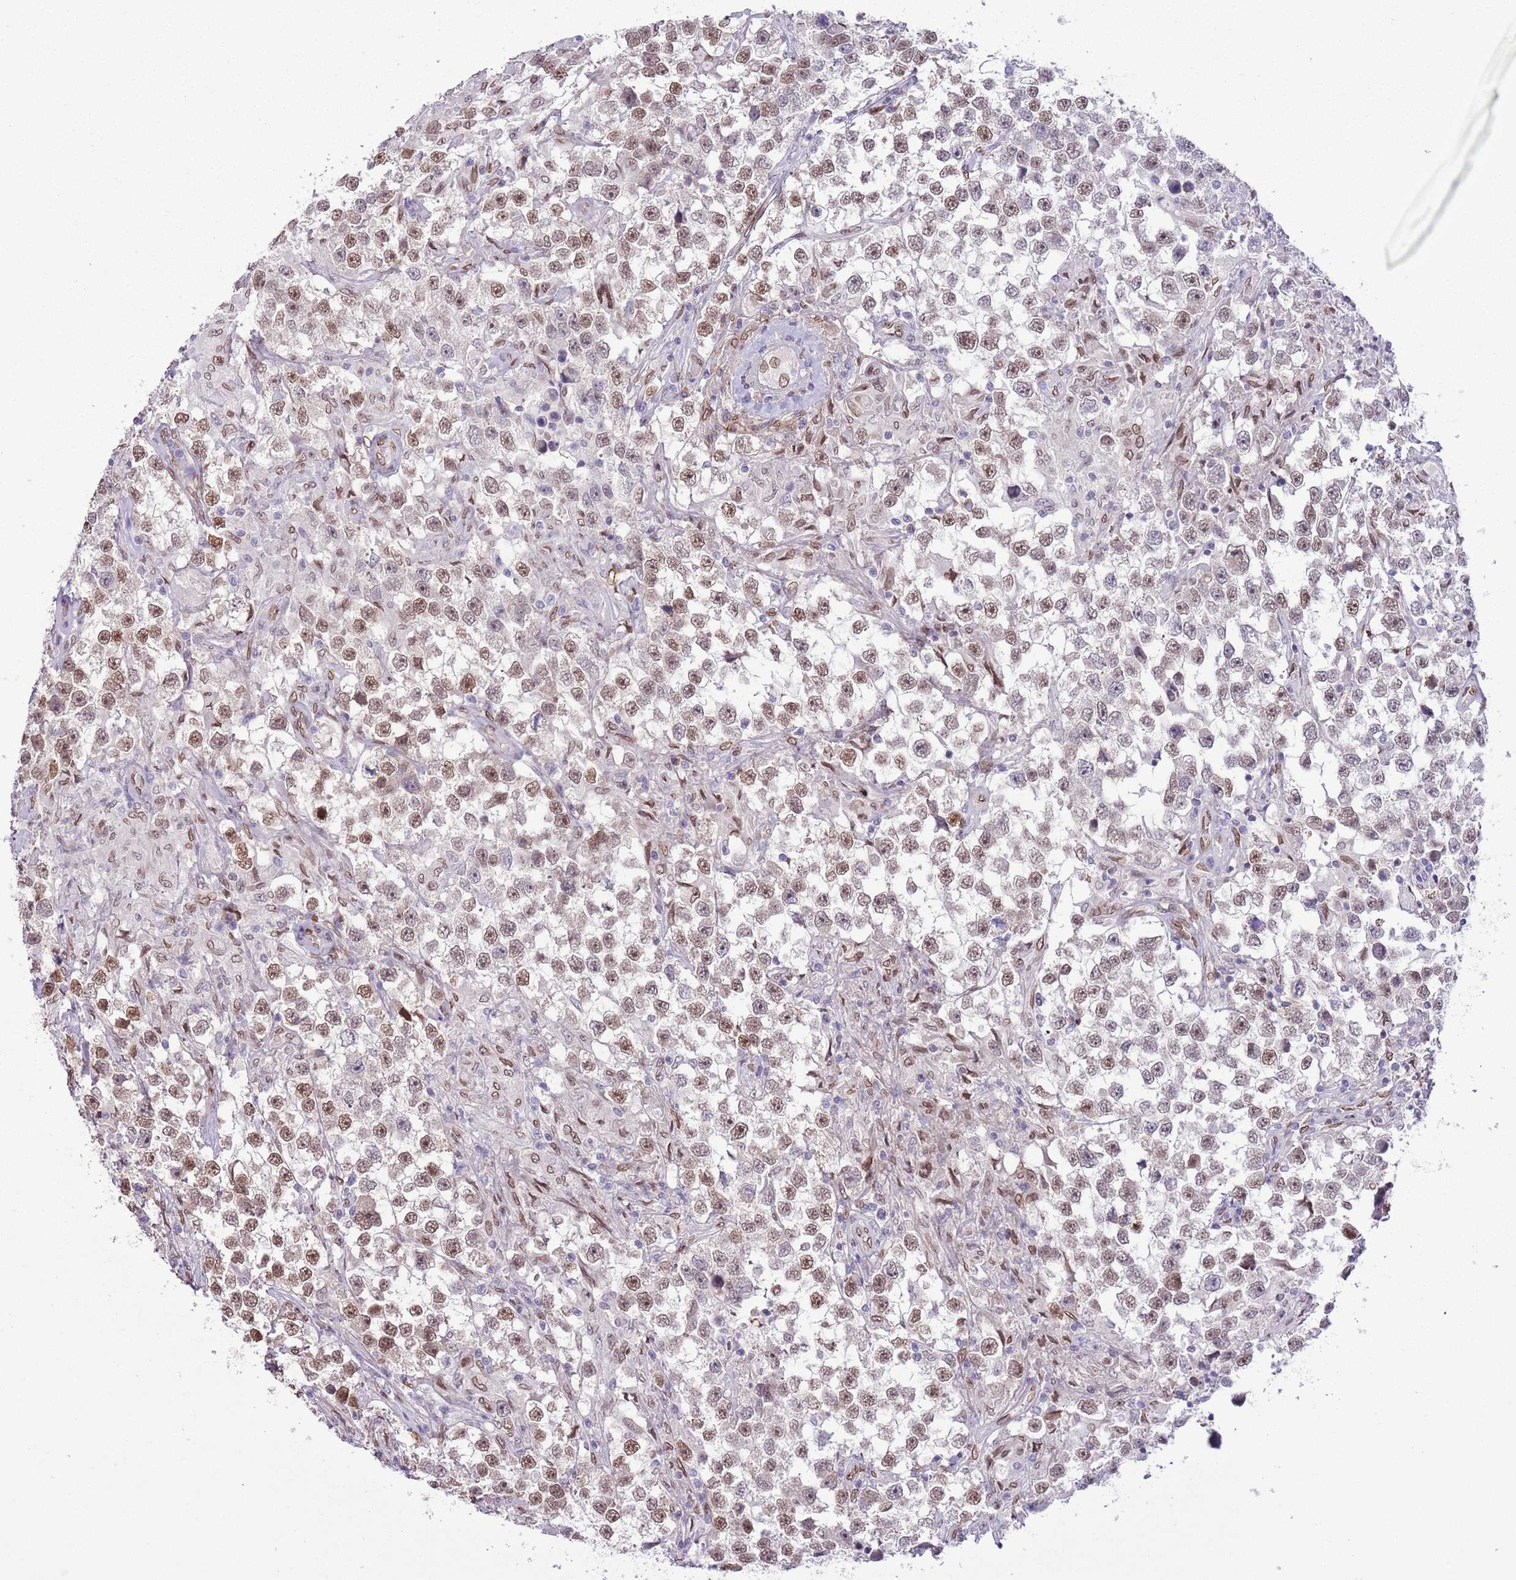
{"staining": {"intensity": "moderate", "quantity": ">75%", "location": "nuclear"}, "tissue": "testis cancer", "cell_type": "Tumor cells", "image_type": "cancer", "snomed": [{"axis": "morphology", "description": "Seminoma, NOS"}, {"axis": "topography", "description": "Testis"}], "caption": "Protein expression analysis of testis cancer (seminoma) reveals moderate nuclear positivity in about >75% of tumor cells.", "gene": "ZGLP1", "patient": {"sex": "male", "age": 46}}